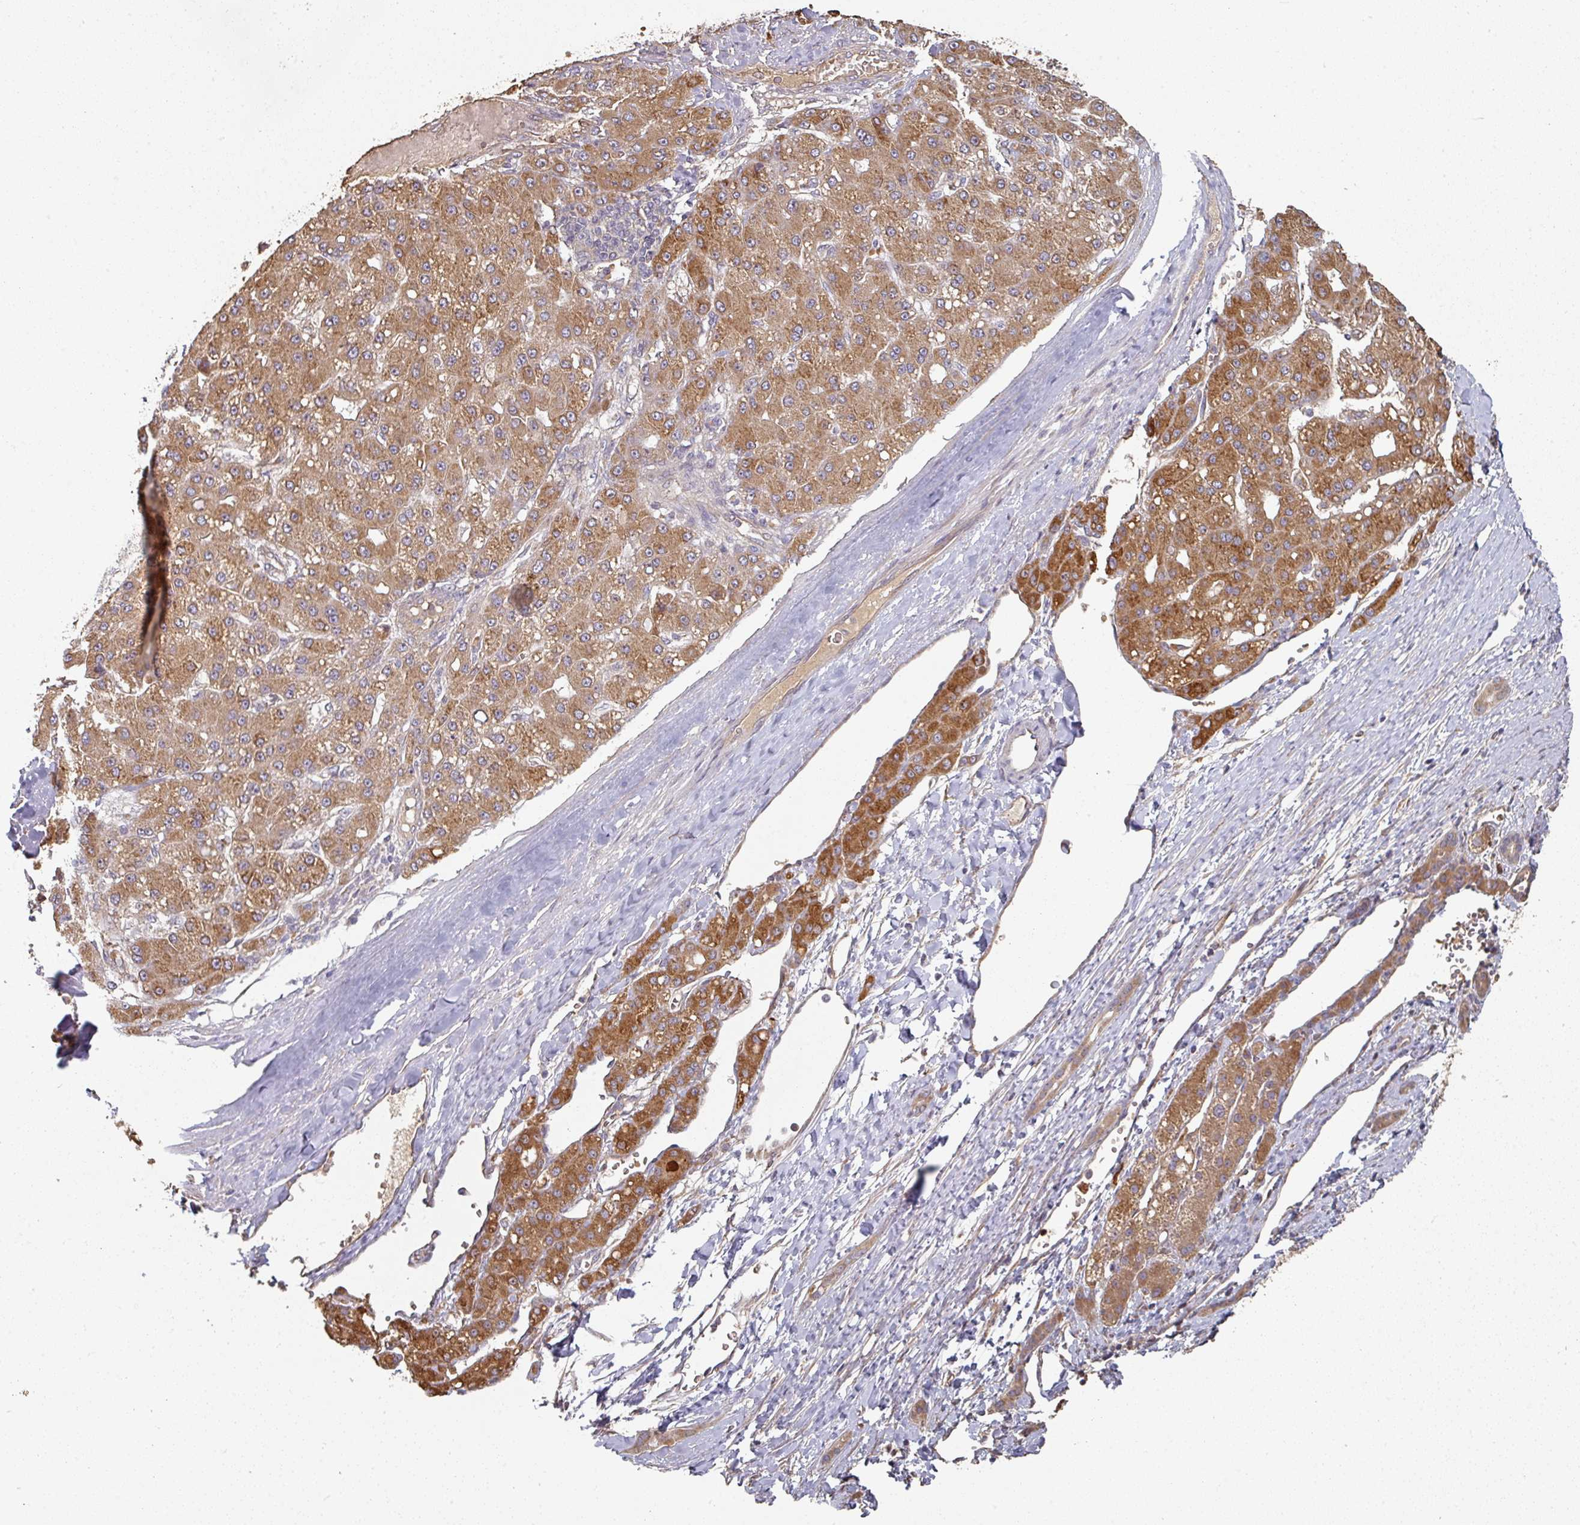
{"staining": {"intensity": "moderate", "quantity": ">75%", "location": "cytoplasmic/membranous"}, "tissue": "liver cancer", "cell_type": "Tumor cells", "image_type": "cancer", "snomed": [{"axis": "morphology", "description": "Carcinoma, Hepatocellular, NOS"}, {"axis": "topography", "description": "Liver"}], "caption": "A brown stain shows moderate cytoplasmic/membranous staining of a protein in human liver cancer (hepatocellular carcinoma) tumor cells.", "gene": "EDEM2", "patient": {"sex": "male", "age": 67}}